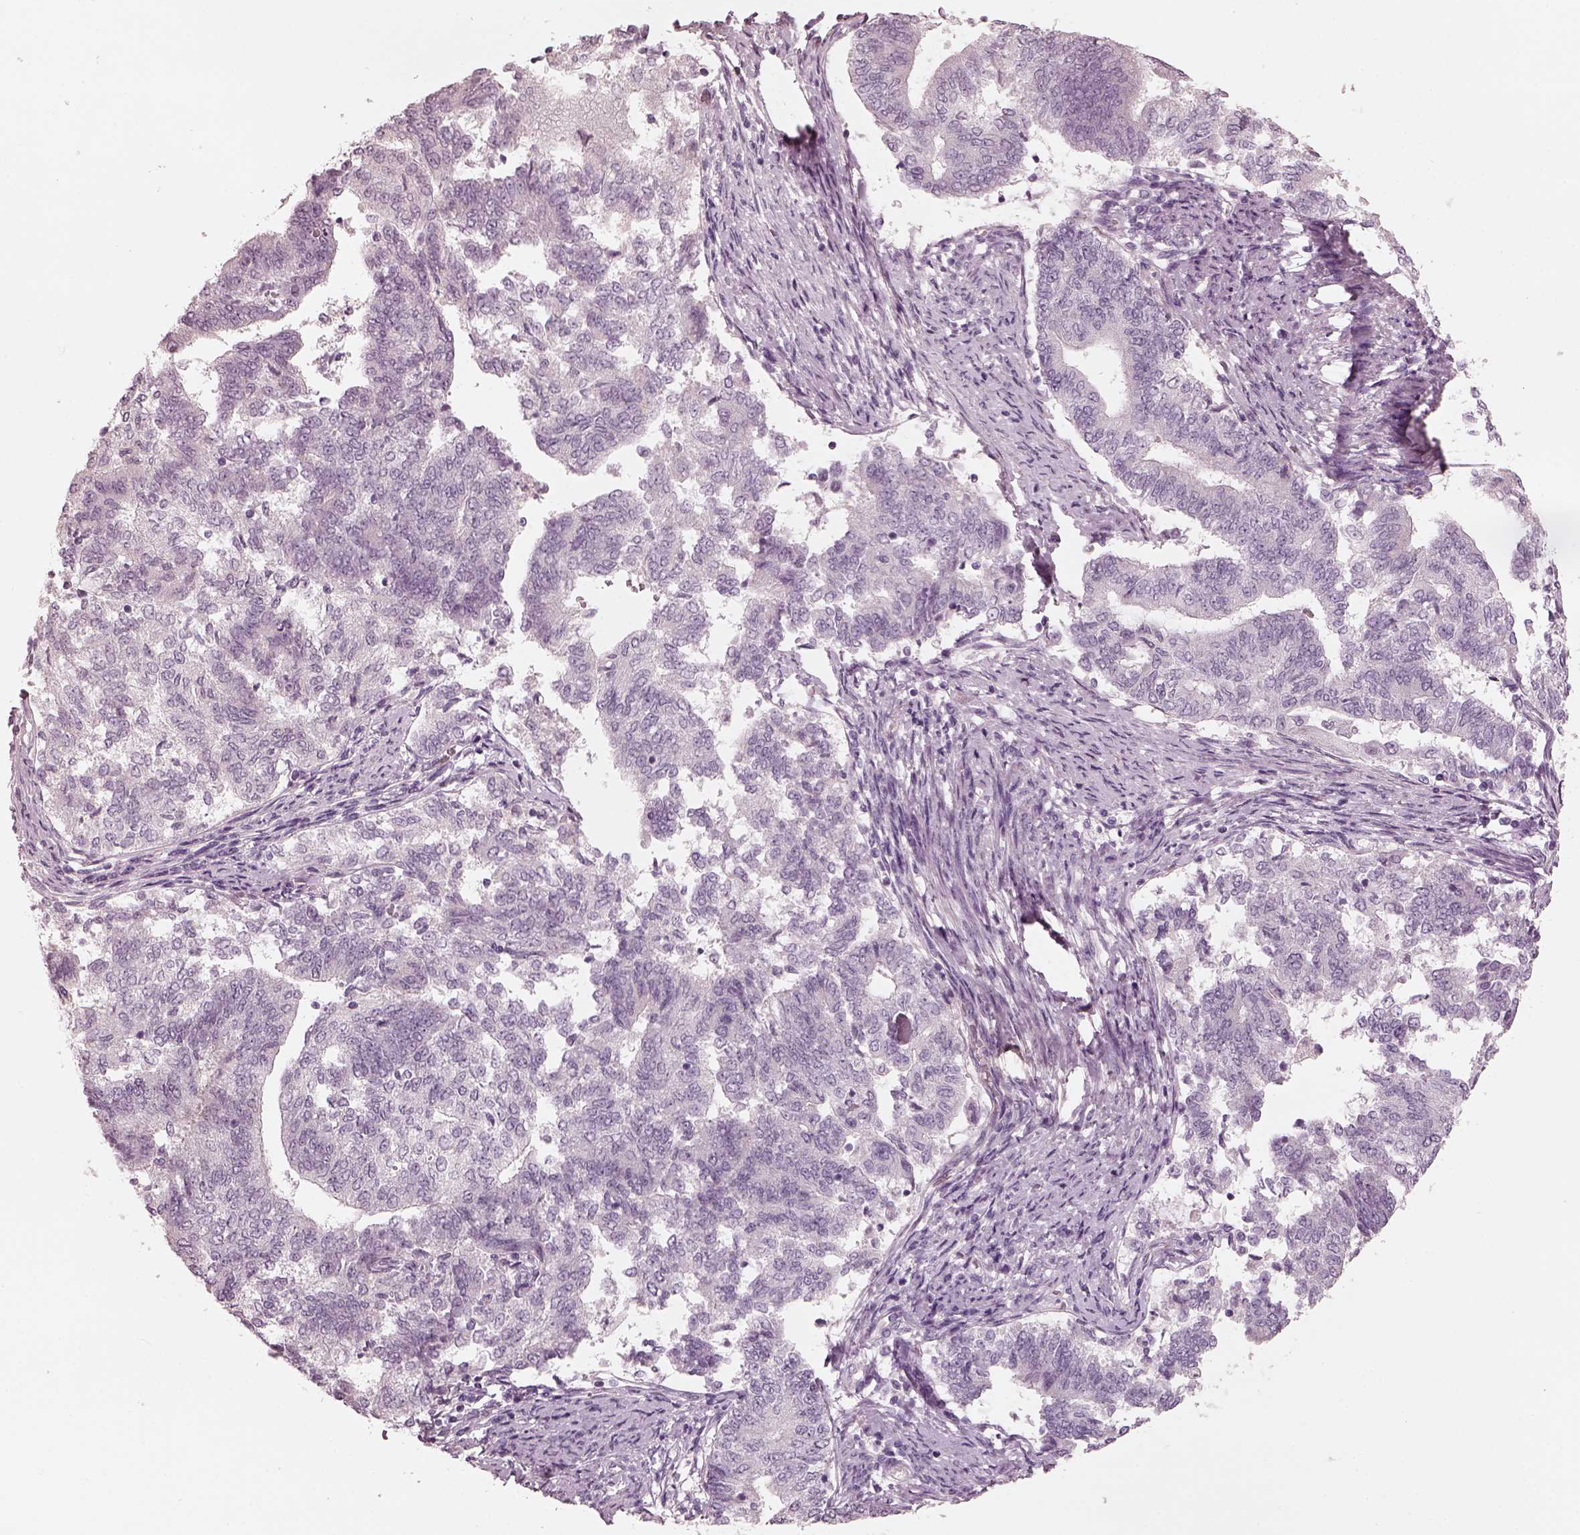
{"staining": {"intensity": "negative", "quantity": "none", "location": "none"}, "tissue": "endometrial cancer", "cell_type": "Tumor cells", "image_type": "cancer", "snomed": [{"axis": "morphology", "description": "Adenocarcinoma, NOS"}, {"axis": "topography", "description": "Endometrium"}], "caption": "An immunohistochemistry (IHC) micrograph of endometrial cancer is shown. There is no staining in tumor cells of endometrial cancer.", "gene": "OPTC", "patient": {"sex": "female", "age": 65}}